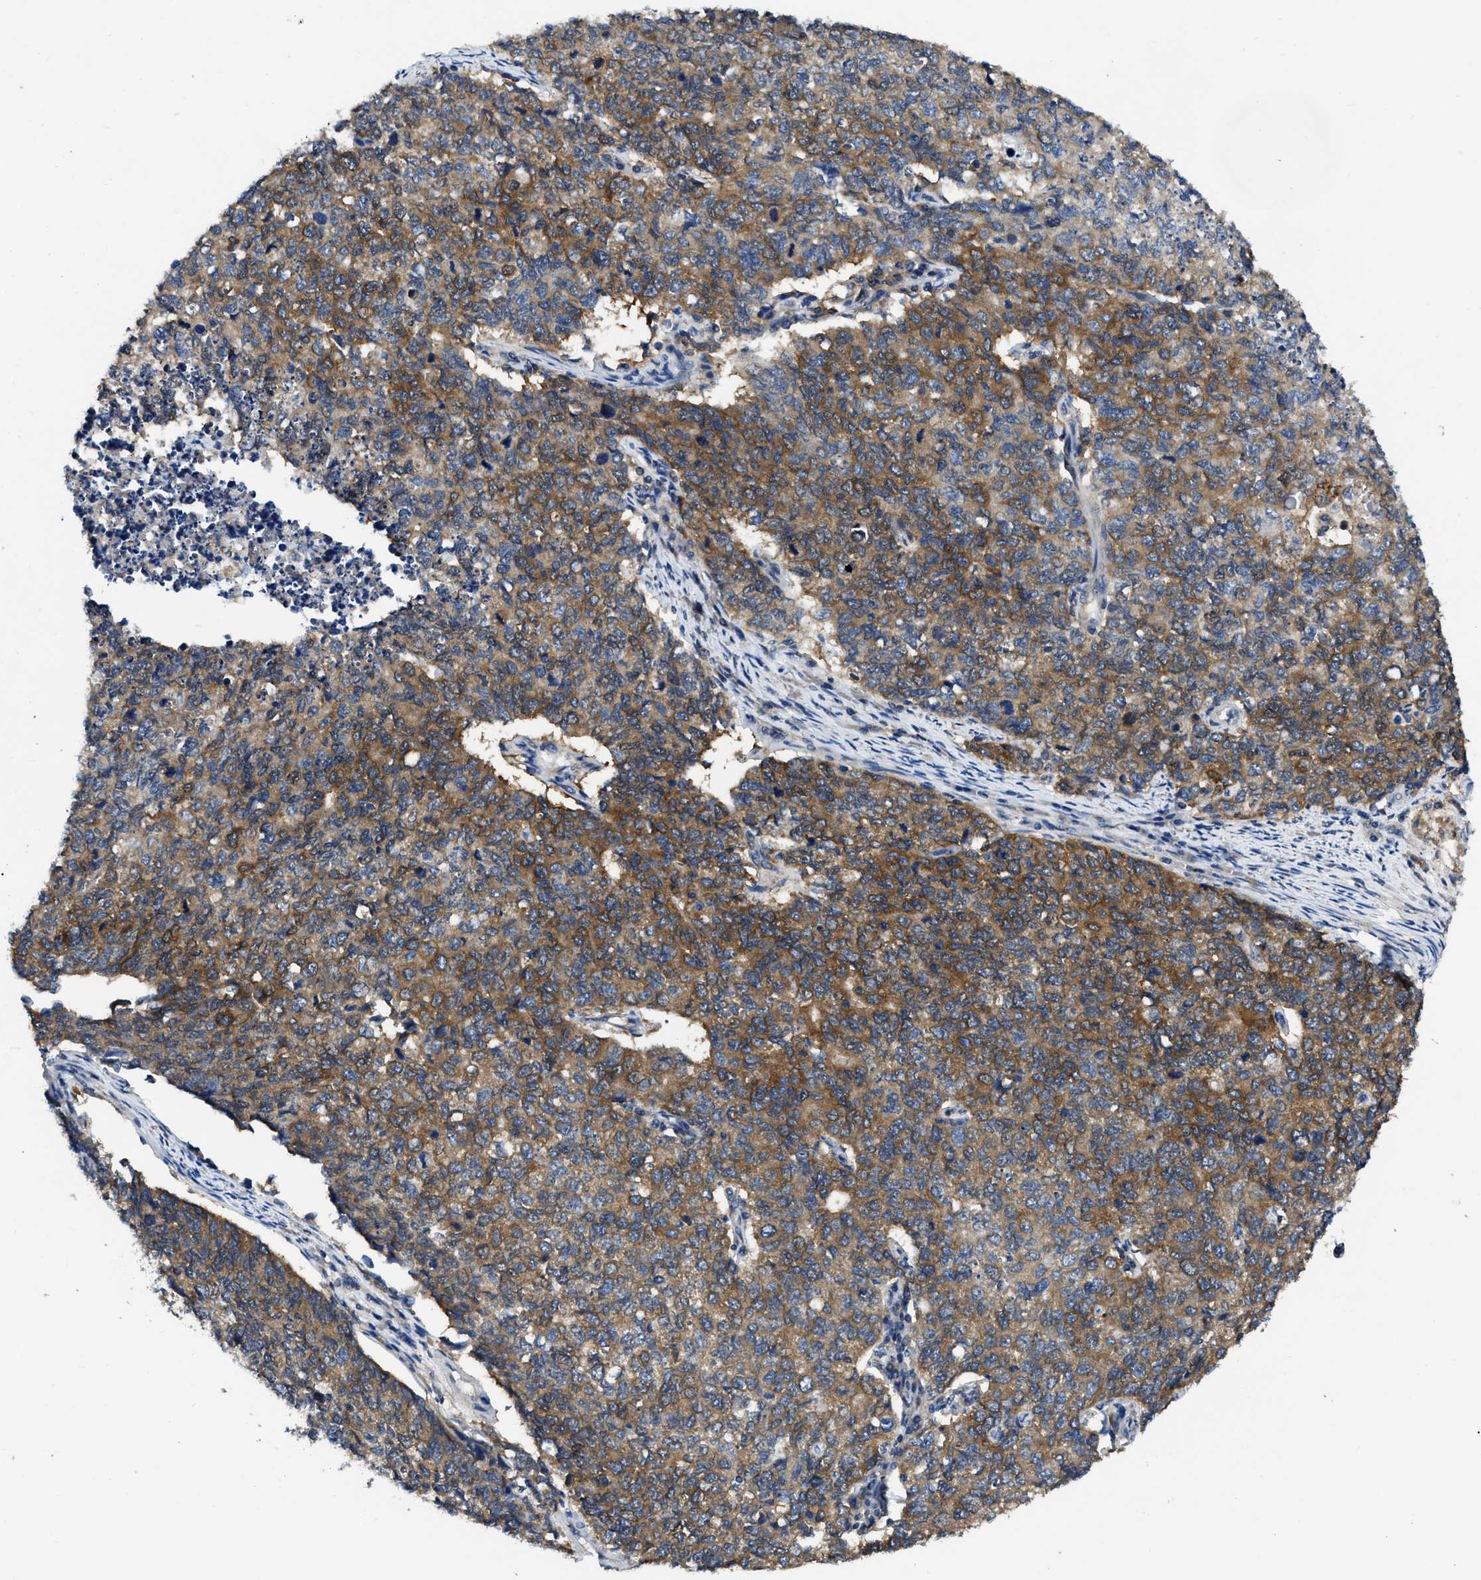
{"staining": {"intensity": "strong", "quantity": "25%-75%", "location": "cytoplasmic/membranous"}, "tissue": "cervical cancer", "cell_type": "Tumor cells", "image_type": "cancer", "snomed": [{"axis": "morphology", "description": "Squamous cell carcinoma, NOS"}, {"axis": "topography", "description": "Cervix"}], "caption": "Tumor cells show high levels of strong cytoplasmic/membranous expression in about 25%-75% of cells in cervical squamous cell carcinoma.", "gene": "GET4", "patient": {"sex": "female", "age": 63}}